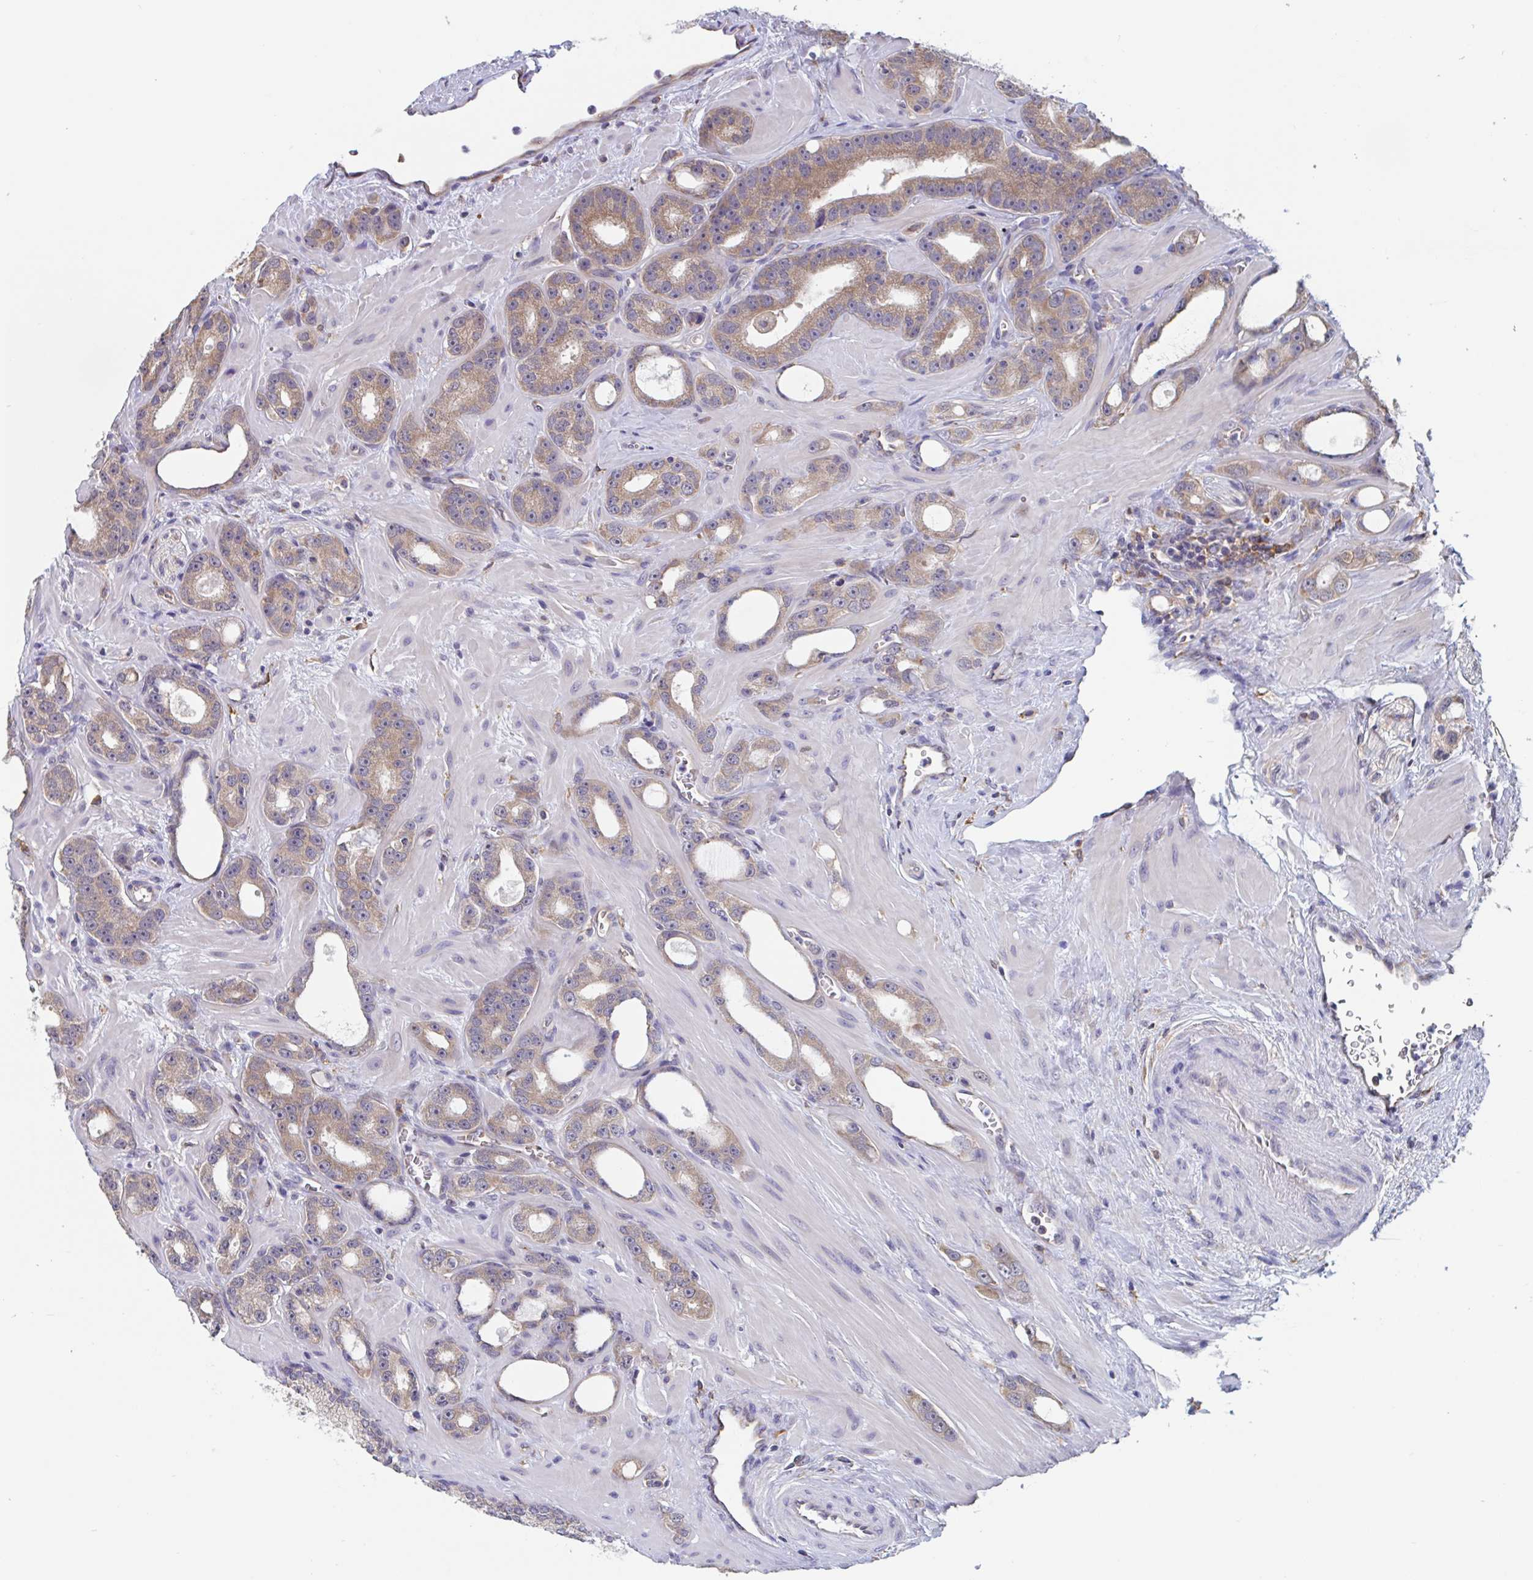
{"staining": {"intensity": "moderate", "quantity": ">75%", "location": "cytoplasmic/membranous"}, "tissue": "prostate cancer", "cell_type": "Tumor cells", "image_type": "cancer", "snomed": [{"axis": "morphology", "description": "Adenocarcinoma, High grade"}, {"axis": "topography", "description": "Prostate"}], "caption": "Tumor cells show medium levels of moderate cytoplasmic/membranous positivity in approximately >75% of cells in human prostate adenocarcinoma (high-grade). (DAB = brown stain, brightfield microscopy at high magnification).", "gene": "SNX8", "patient": {"sex": "male", "age": 65}}